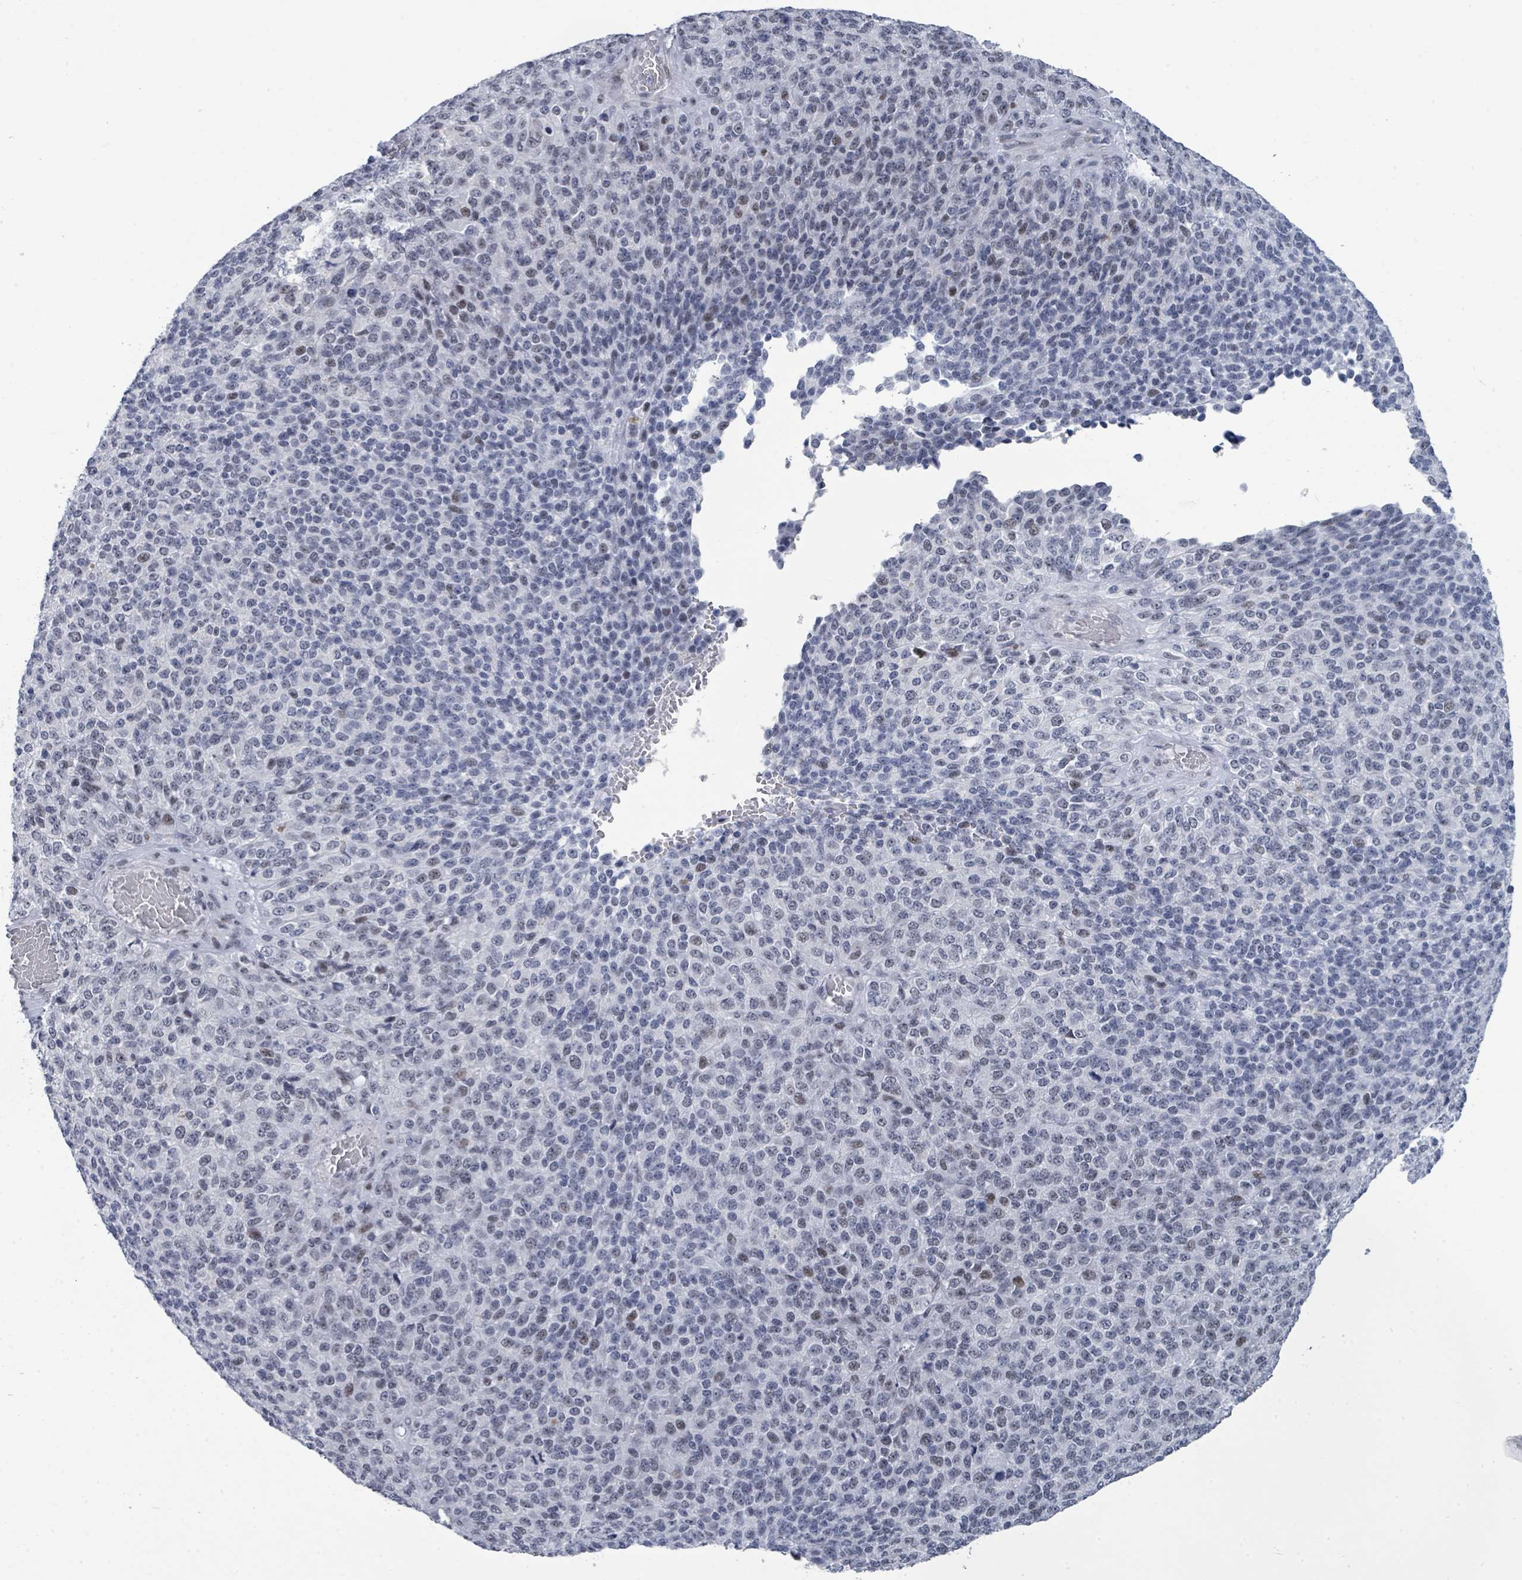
{"staining": {"intensity": "weak", "quantity": "25%-75%", "location": "nuclear"}, "tissue": "melanoma", "cell_type": "Tumor cells", "image_type": "cancer", "snomed": [{"axis": "morphology", "description": "Malignant melanoma, Metastatic site"}, {"axis": "topography", "description": "Brain"}], "caption": "IHC of human malignant melanoma (metastatic site) reveals low levels of weak nuclear positivity in about 25%-75% of tumor cells.", "gene": "CT45A5", "patient": {"sex": "female", "age": 56}}